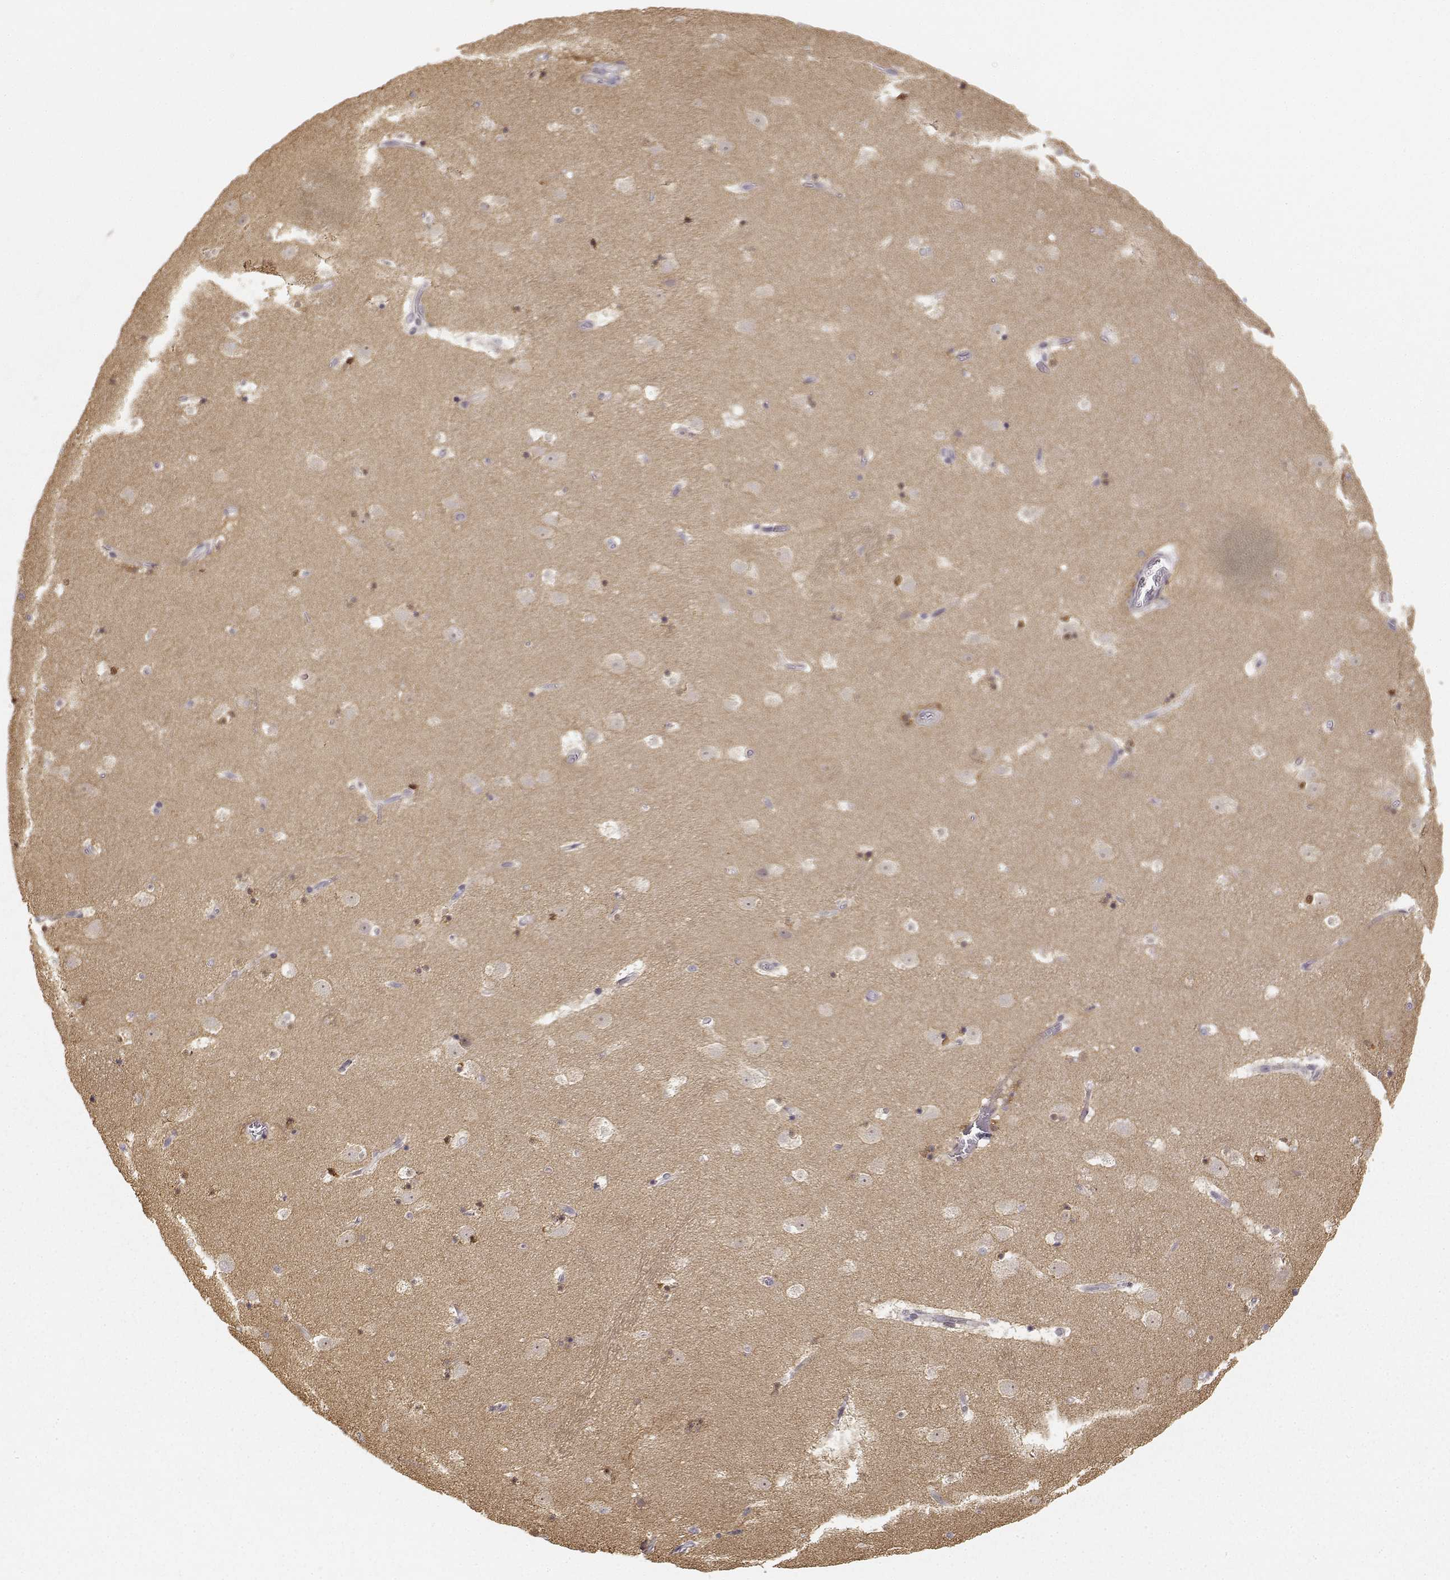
{"staining": {"intensity": "moderate", "quantity": "25%-75%", "location": "cytoplasmic/membranous"}, "tissue": "caudate", "cell_type": "Glial cells", "image_type": "normal", "snomed": [{"axis": "morphology", "description": "Normal tissue, NOS"}, {"axis": "topography", "description": "Lateral ventricle wall"}], "caption": "Brown immunohistochemical staining in normal caudate displays moderate cytoplasmic/membranous positivity in about 25%-75% of glial cells.", "gene": "MED12L", "patient": {"sex": "male", "age": 37}}